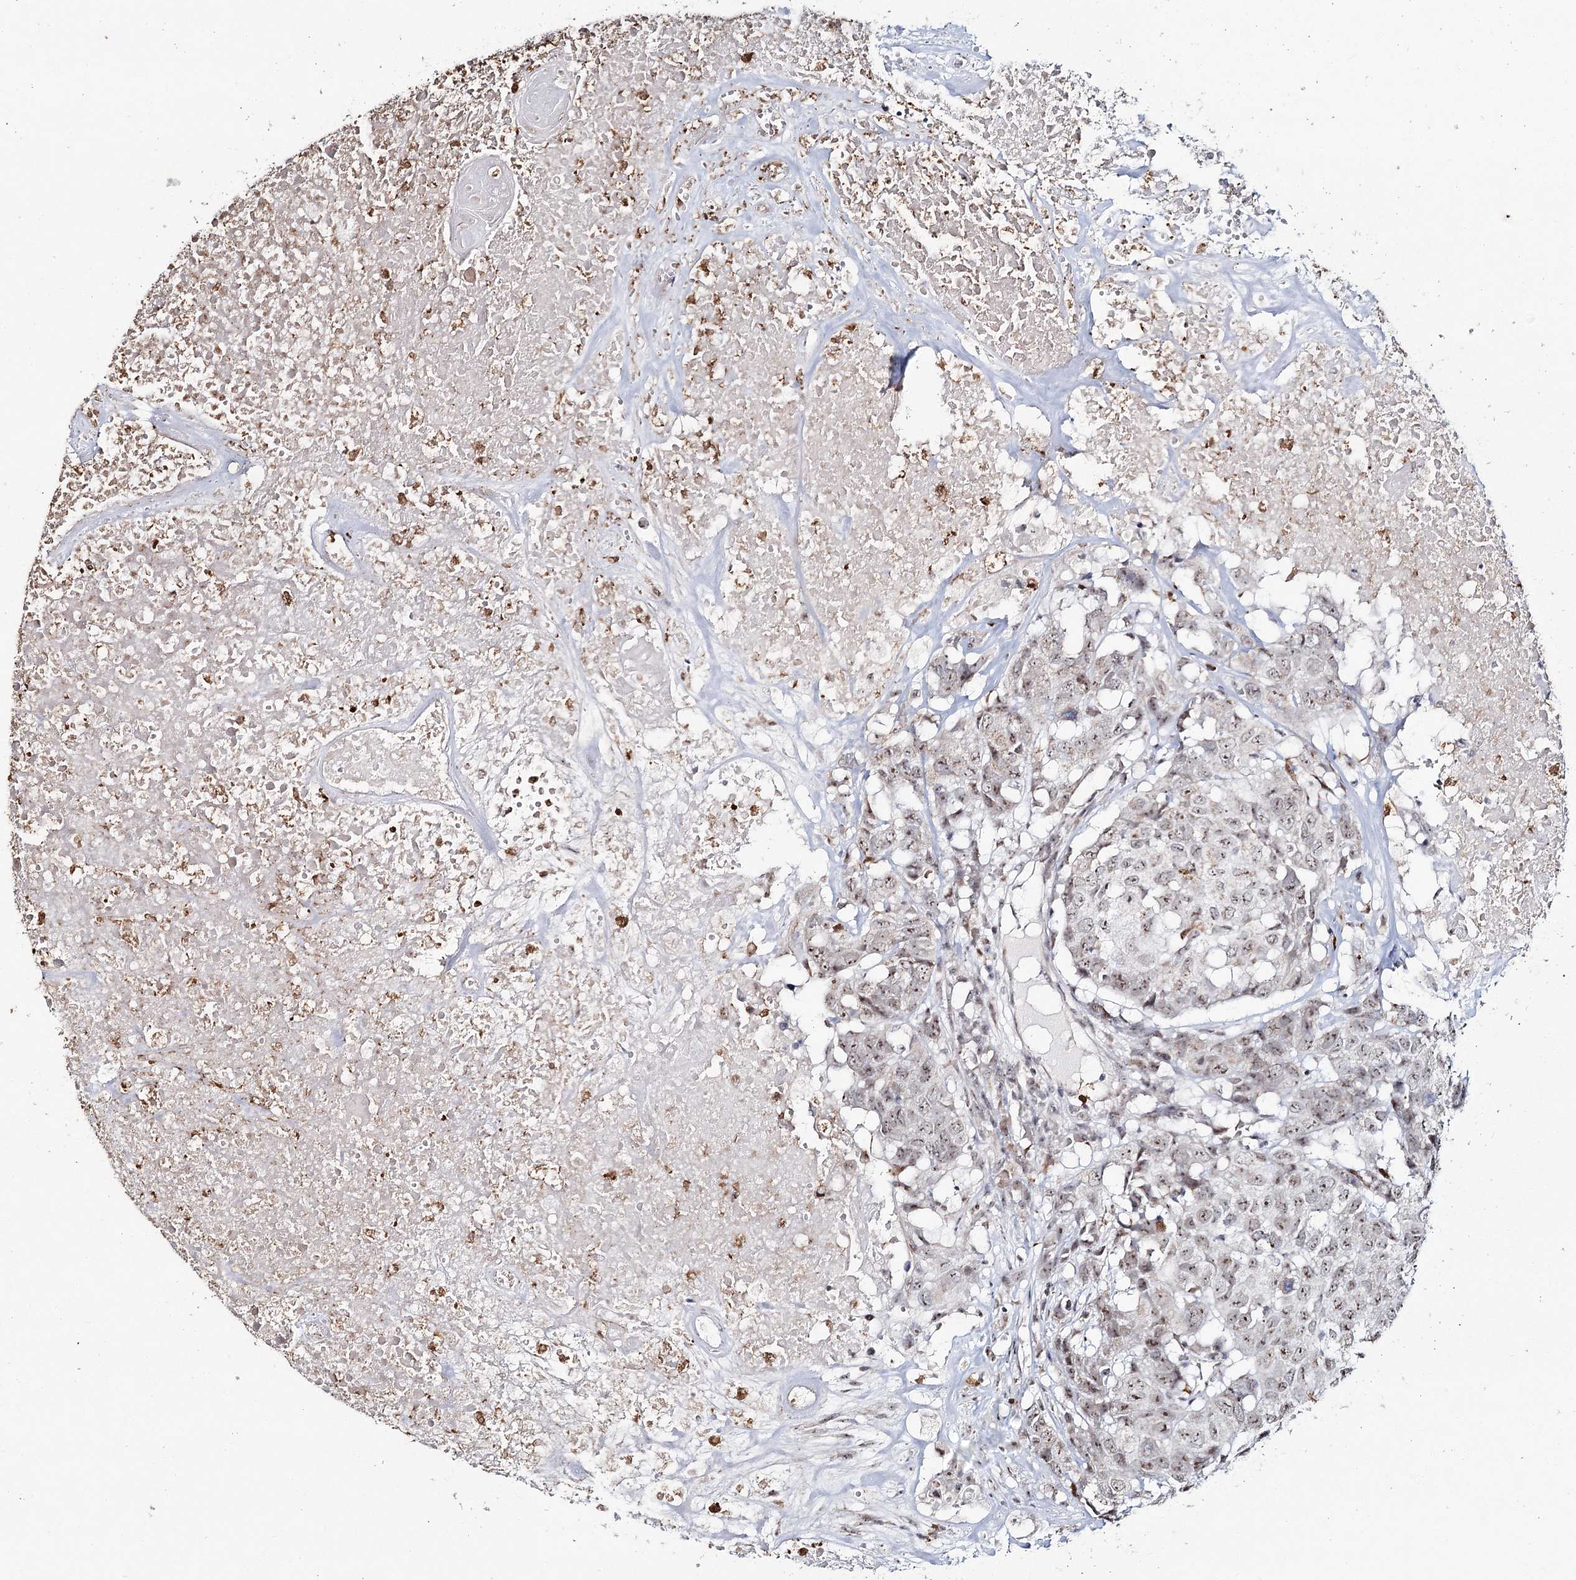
{"staining": {"intensity": "weak", "quantity": ">75%", "location": "nuclear"}, "tissue": "head and neck cancer", "cell_type": "Tumor cells", "image_type": "cancer", "snomed": [{"axis": "morphology", "description": "Squamous cell carcinoma, NOS"}, {"axis": "topography", "description": "Head-Neck"}], "caption": "Immunohistochemistry image of human head and neck cancer (squamous cell carcinoma) stained for a protein (brown), which exhibits low levels of weak nuclear expression in about >75% of tumor cells.", "gene": "ATAD1", "patient": {"sex": "male", "age": 66}}